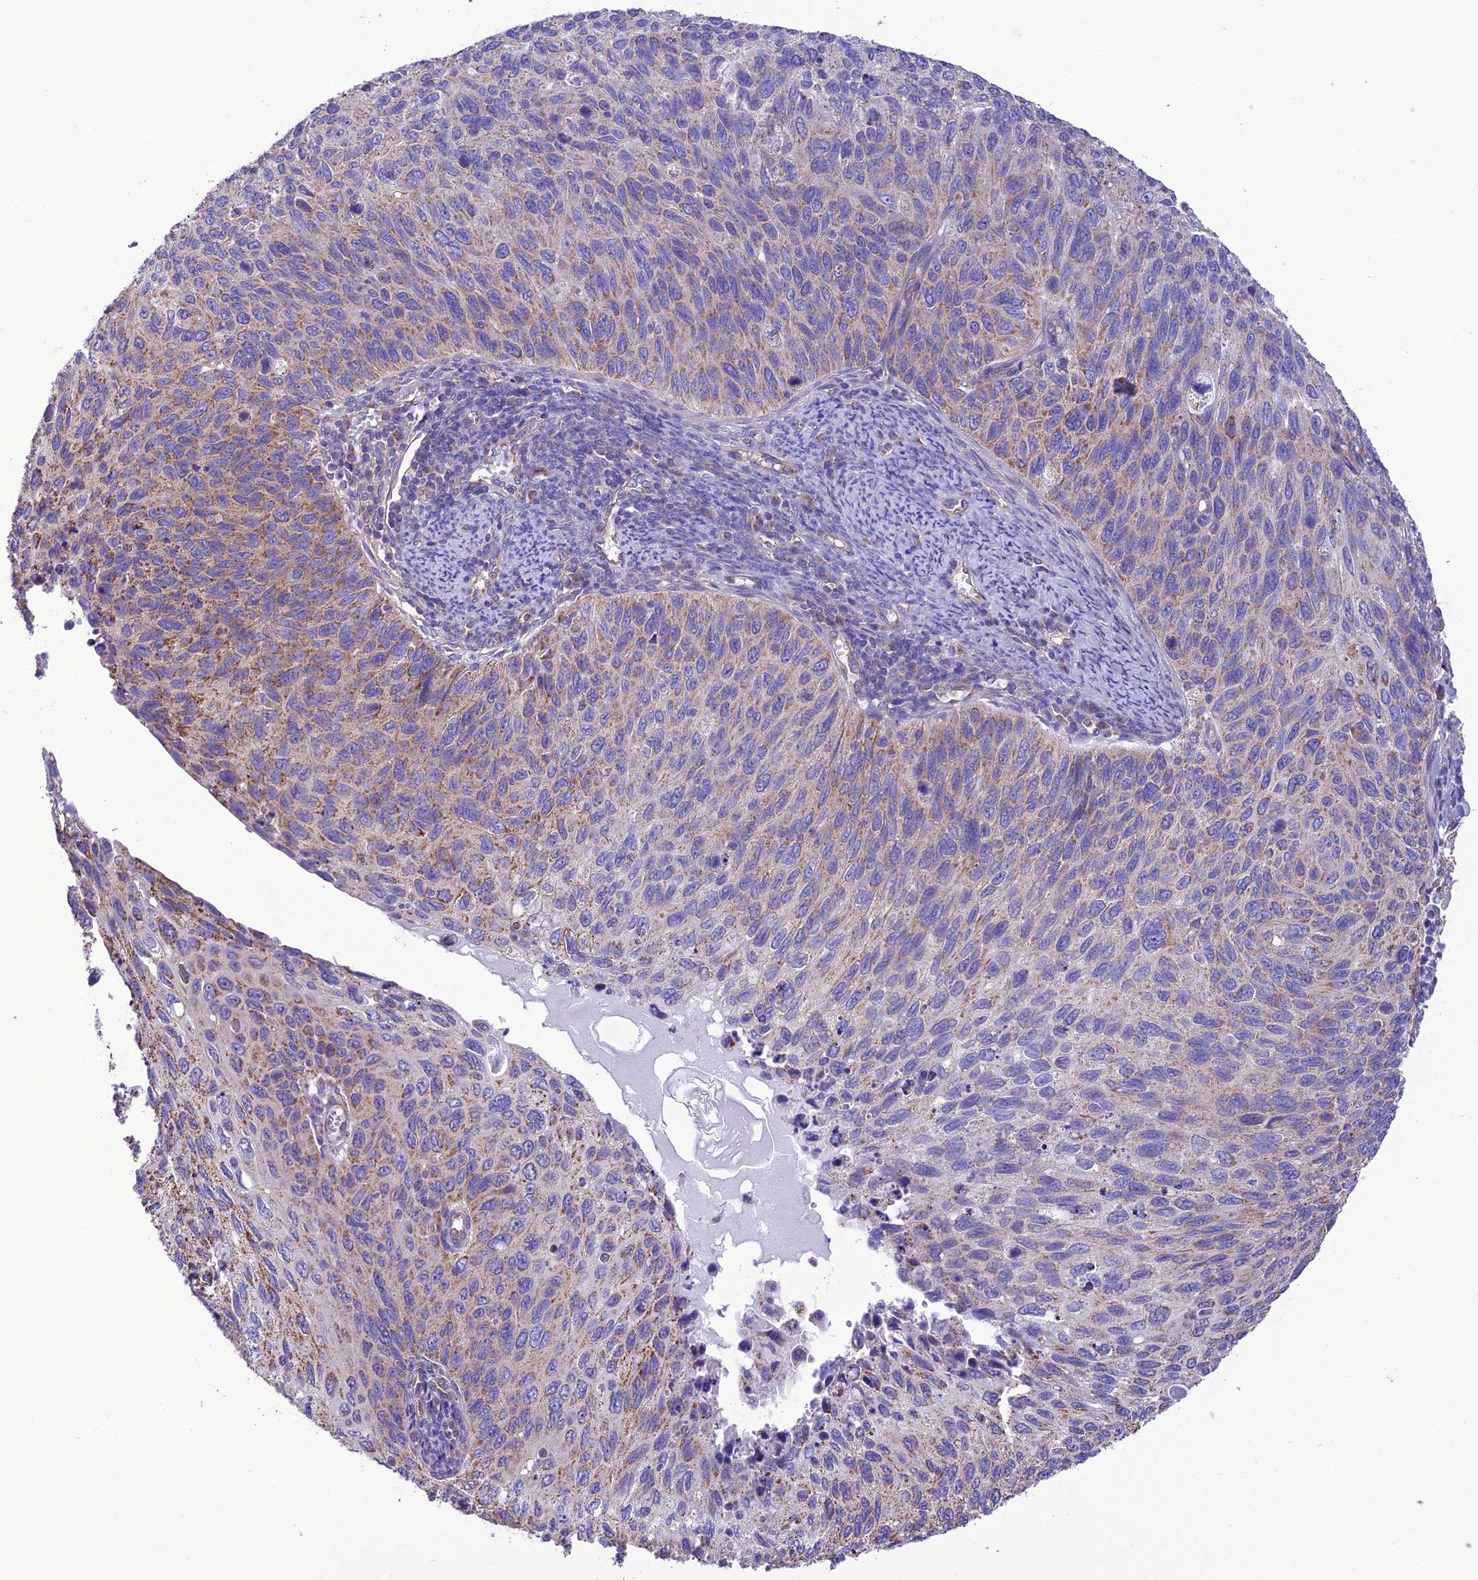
{"staining": {"intensity": "moderate", "quantity": "25%-75%", "location": "cytoplasmic/membranous"}, "tissue": "cervical cancer", "cell_type": "Tumor cells", "image_type": "cancer", "snomed": [{"axis": "morphology", "description": "Squamous cell carcinoma, NOS"}, {"axis": "topography", "description": "Cervix"}], "caption": "IHC (DAB (3,3'-diaminobenzidine)) staining of human cervical cancer (squamous cell carcinoma) exhibits moderate cytoplasmic/membranous protein staining in about 25%-75% of tumor cells.", "gene": "MAP3K12", "patient": {"sex": "female", "age": 70}}